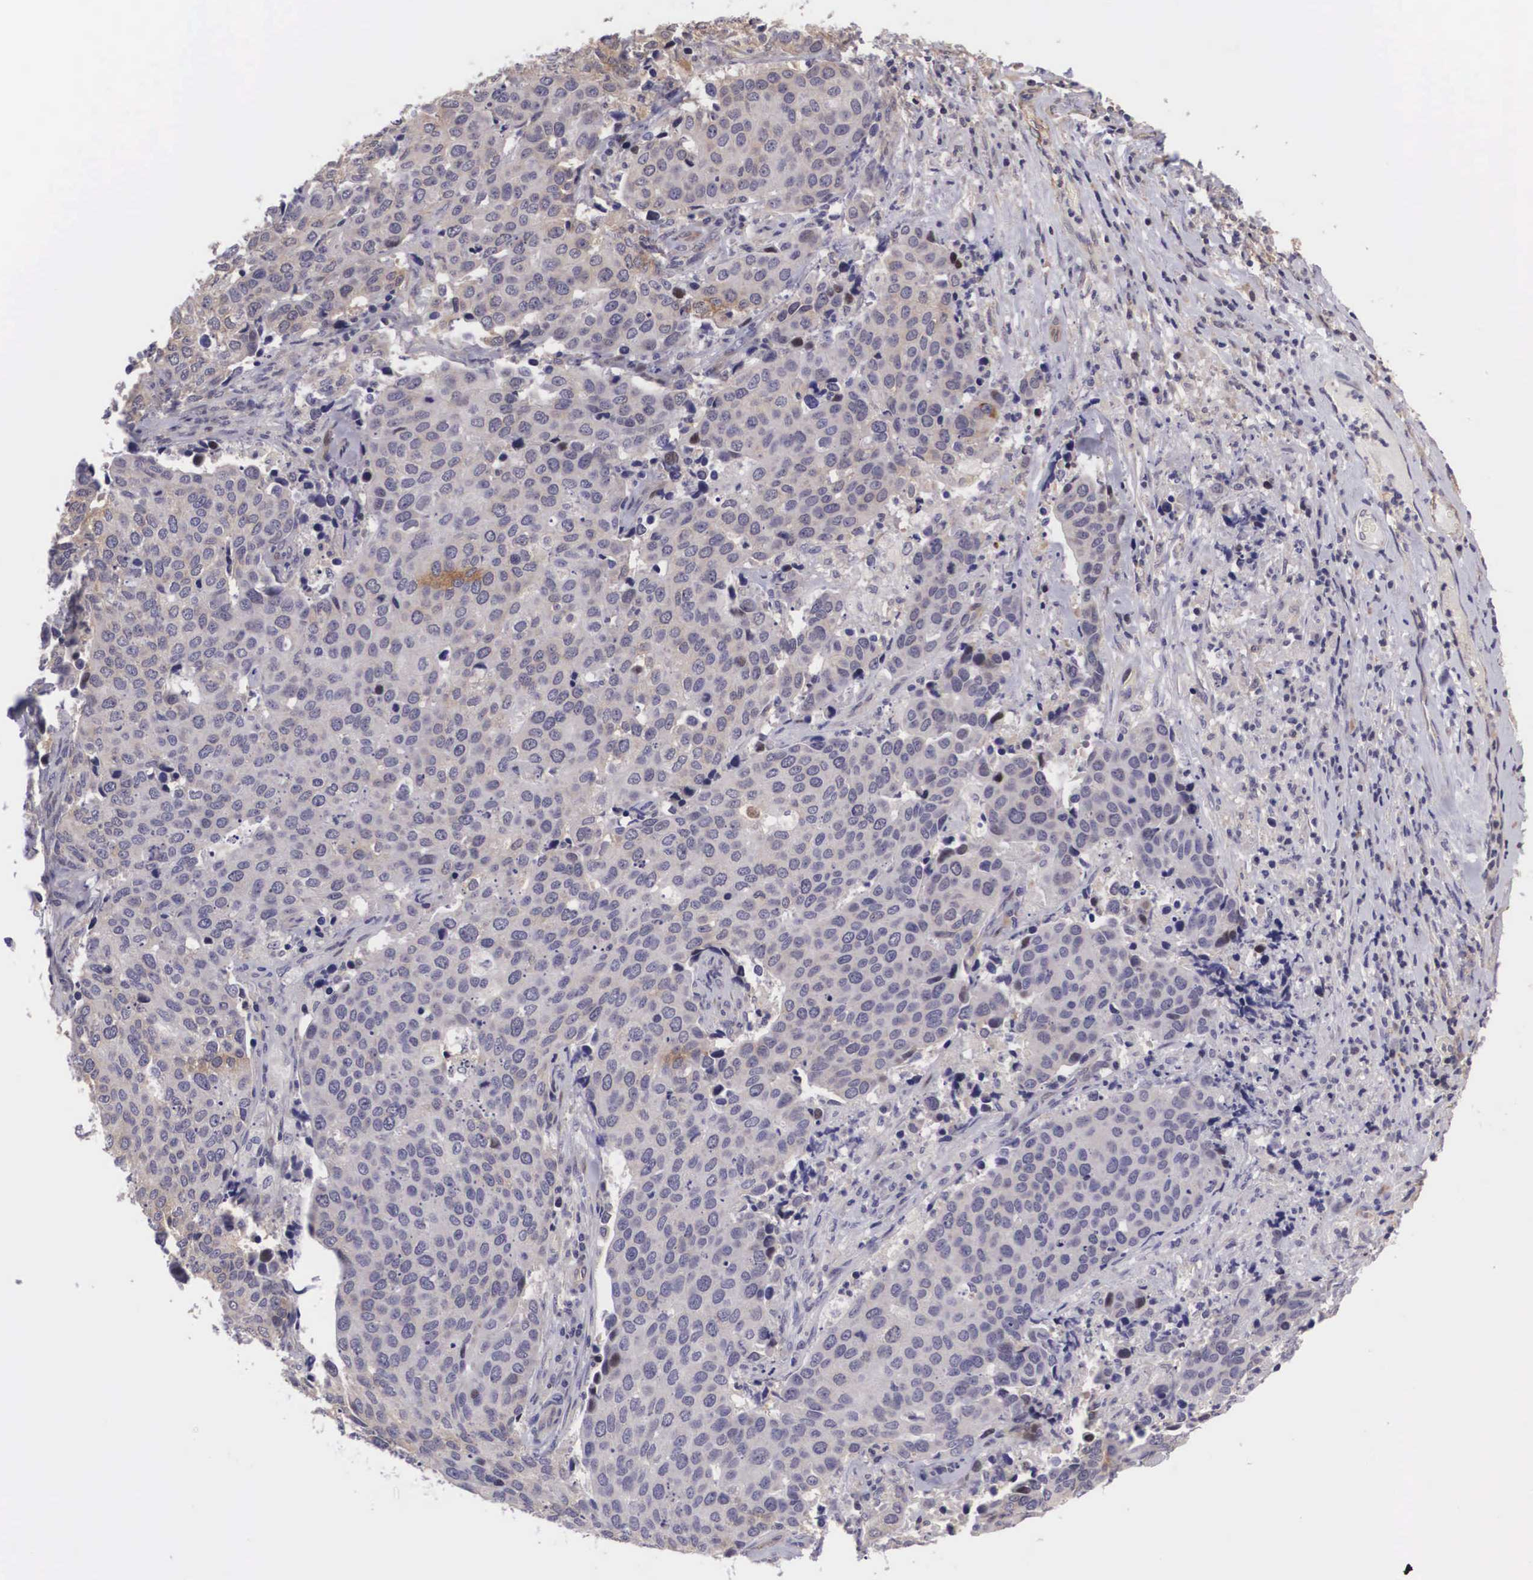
{"staining": {"intensity": "moderate", "quantity": "25%-75%", "location": "cytoplasmic/membranous,nuclear"}, "tissue": "cervical cancer", "cell_type": "Tumor cells", "image_type": "cancer", "snomed": [{"axis": "morphology", "description": "Squamous cell carcinoma, NOS"}, {"axis": "topography", "description": "Cervix"}], "caption": "The micrograph exhibits a brown stain indicating the presence of a protein in the cytoplasmic/membranous and nuclear of tumor cells in cervical cancer (squamous cell carcinoma). Using DAB (brown) and hematoxylin (blue) stains, captured at high magnification using brightfield microscopy.", "gene": "EMID1", "patient": {"sex": "female", "age": 54}}